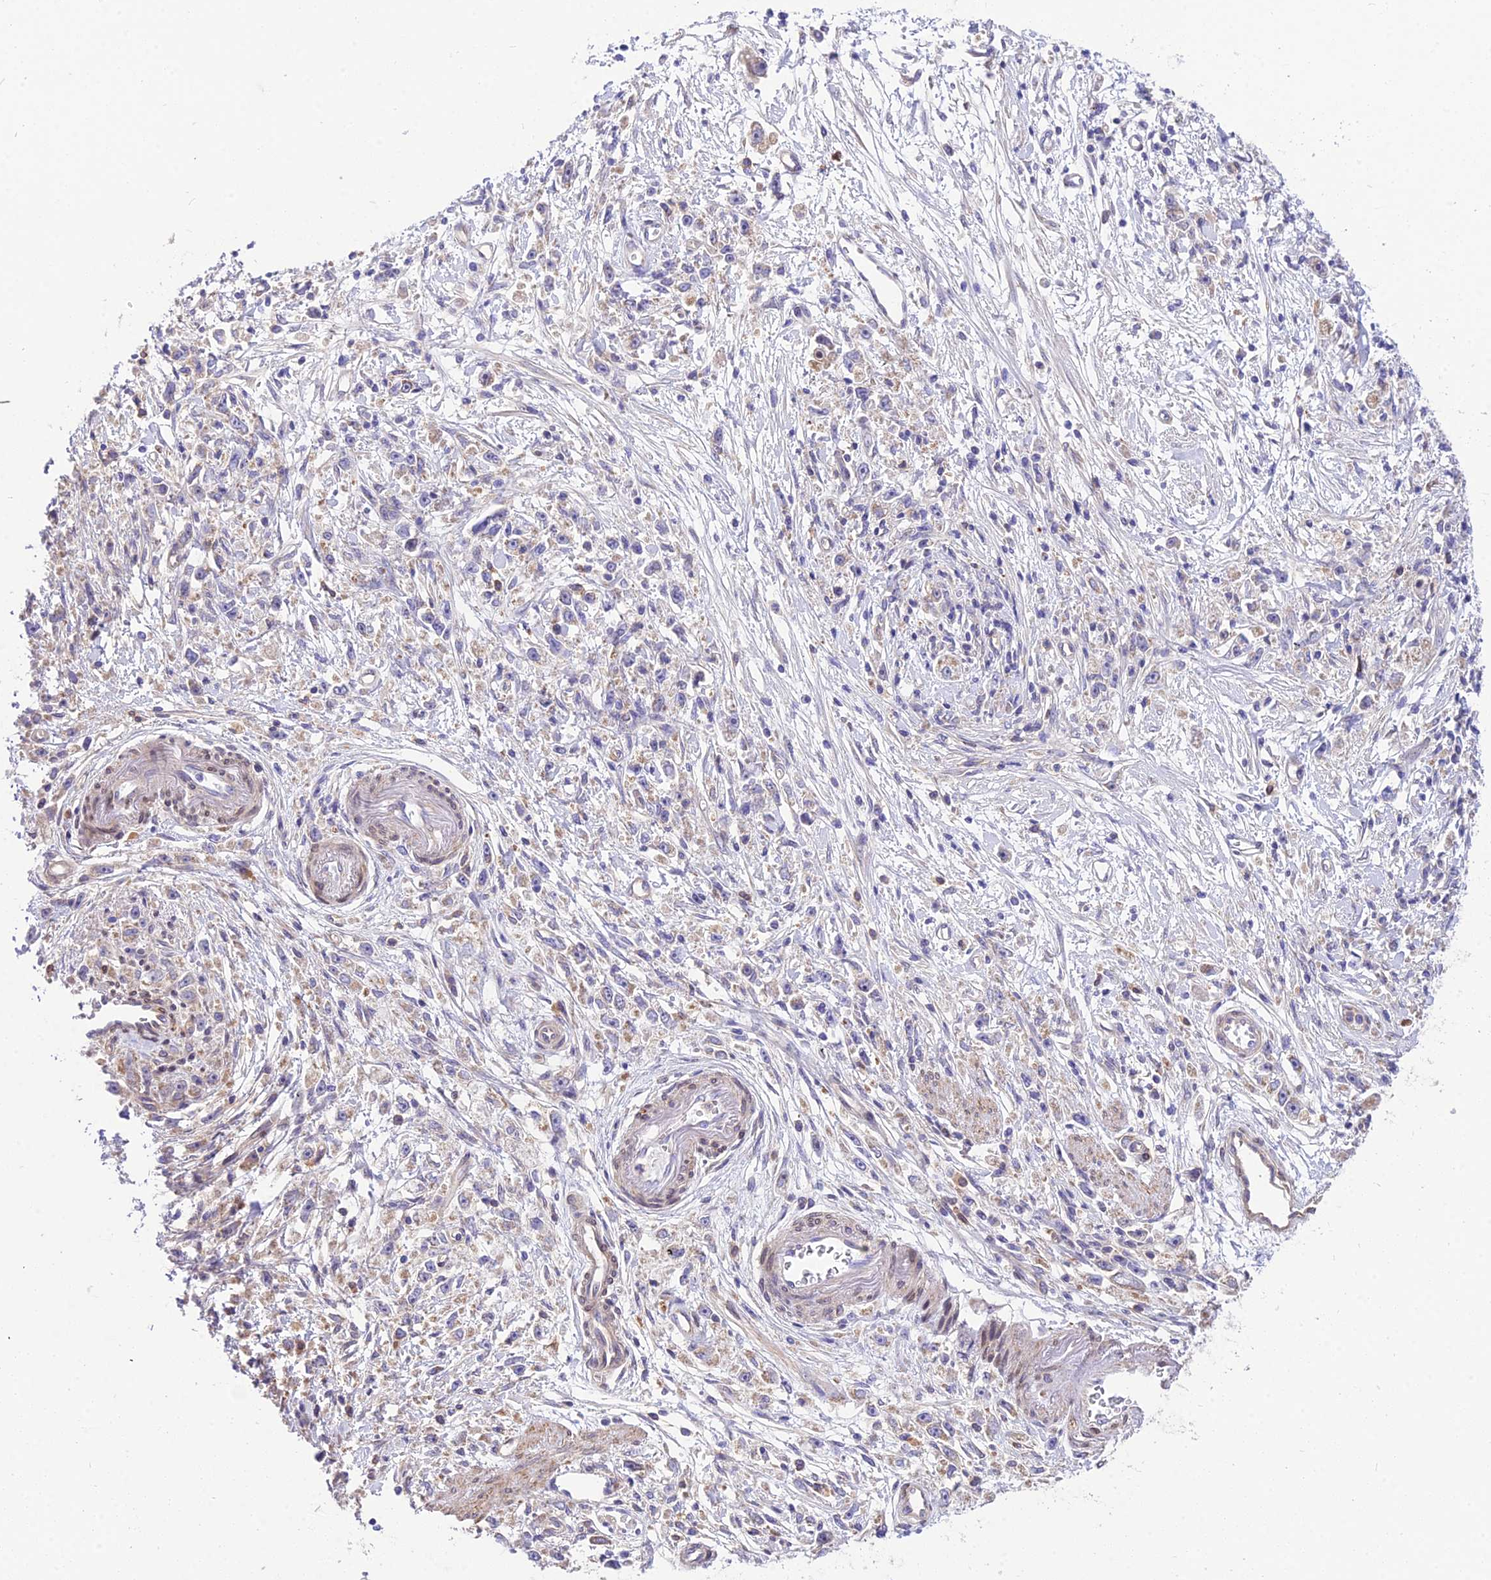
{"staining": {"intensity": "weak", "quantity": "<25%", "location": "cytoplasmic/membranous"}, "tissue": "stomach cancer", "cell_type": "Tumor cells", "image_type": "cancer", "snomed": [{"axis": "morphology", "description": "Adenocarcinoma, NOS"}, {"axis": "topography", "description": "Stomach"}], "caption": "The micrograph shows no staining of tumor cells in stomach adenocarcinoma.", "gene": "TRIM43B", "patient": {"sex": "female", "age": 59}}